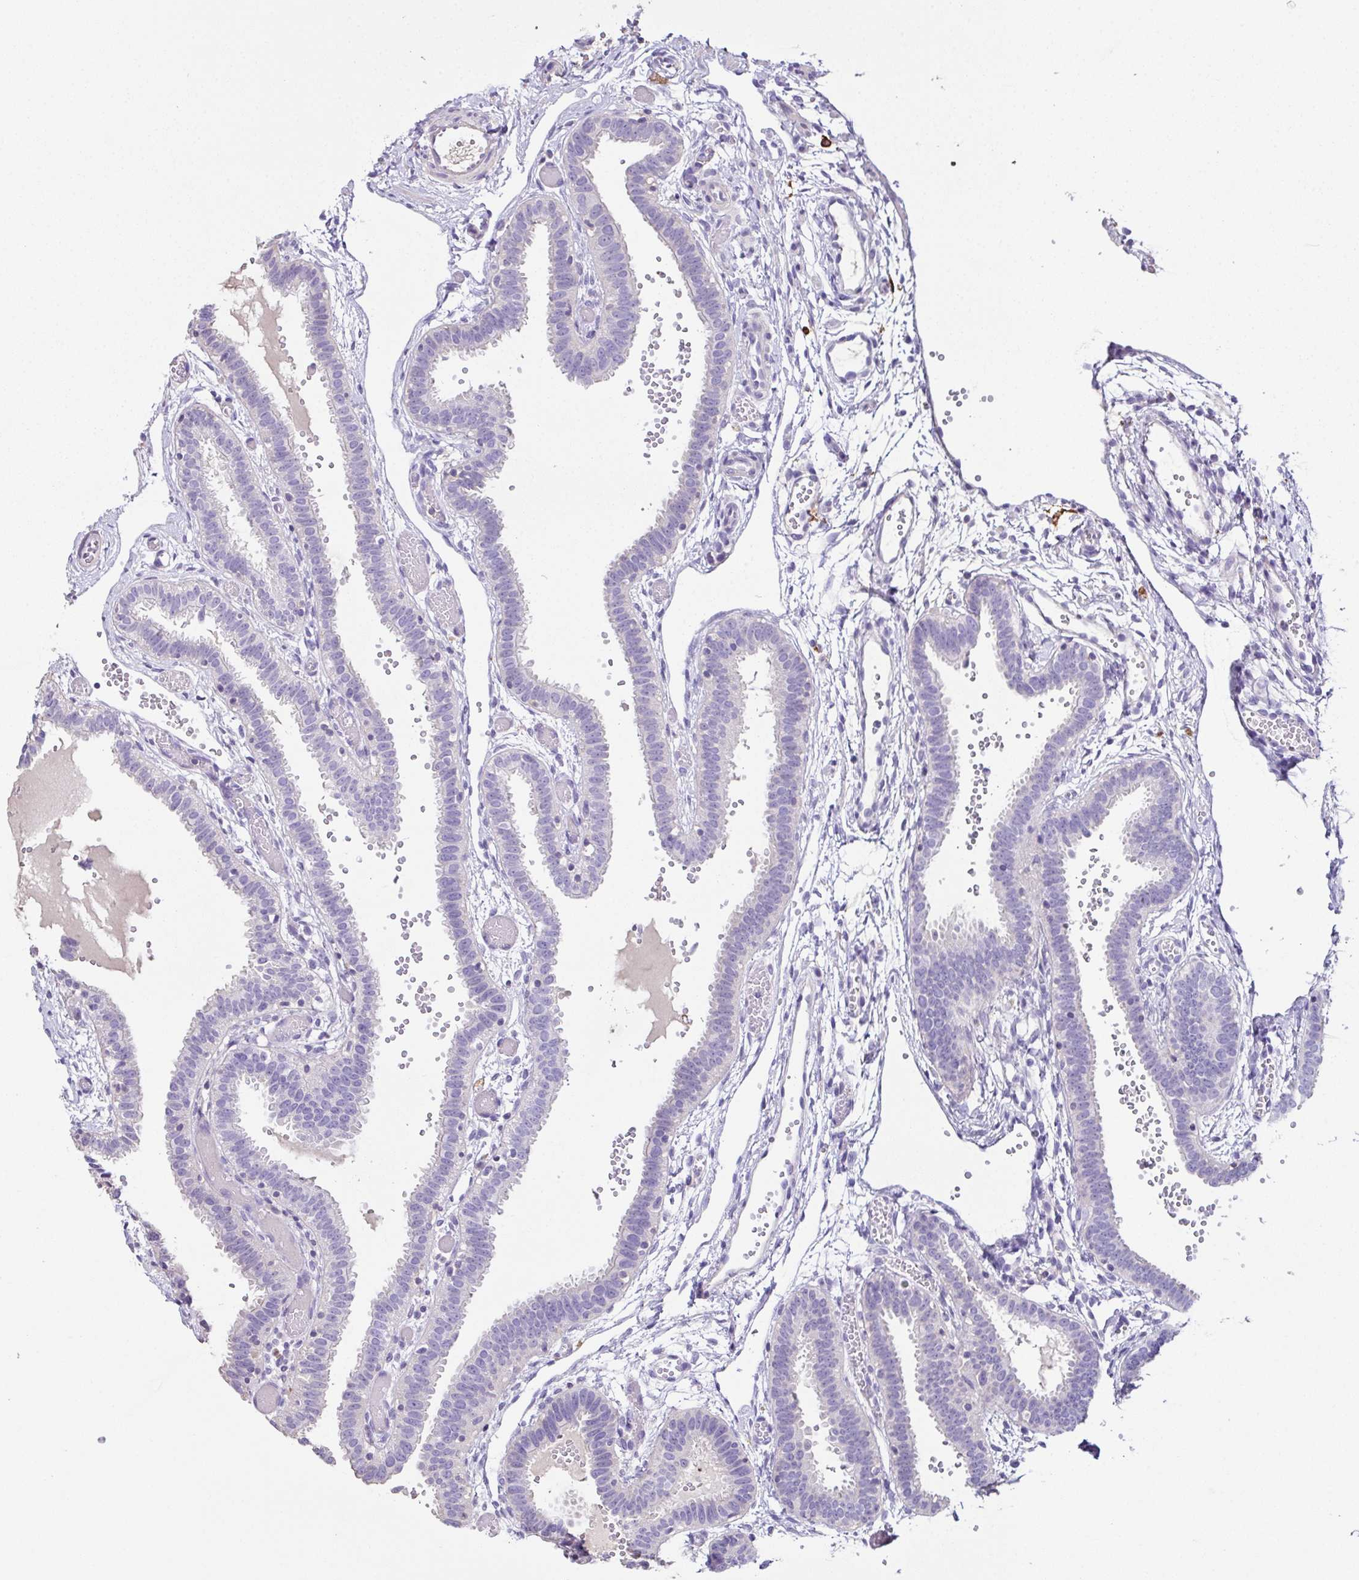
{"staining": {"intensity": "negative", "quantity": "none", "location": "none"}, "tissue": "fallopian tube", "cell_type": "Glandular cells", "image_type": "normal", "snomed": [{"axis": "morphology", "description": "Normal tissue, NOS"}, {"axis": "topography", "description": "Fallopian tube"}], "caption": "IHC of normal human fallopian tube exhibits no expression in glandular cells.", "gene": "MARCO", "patient": {"sex": "female", "age": 37}}